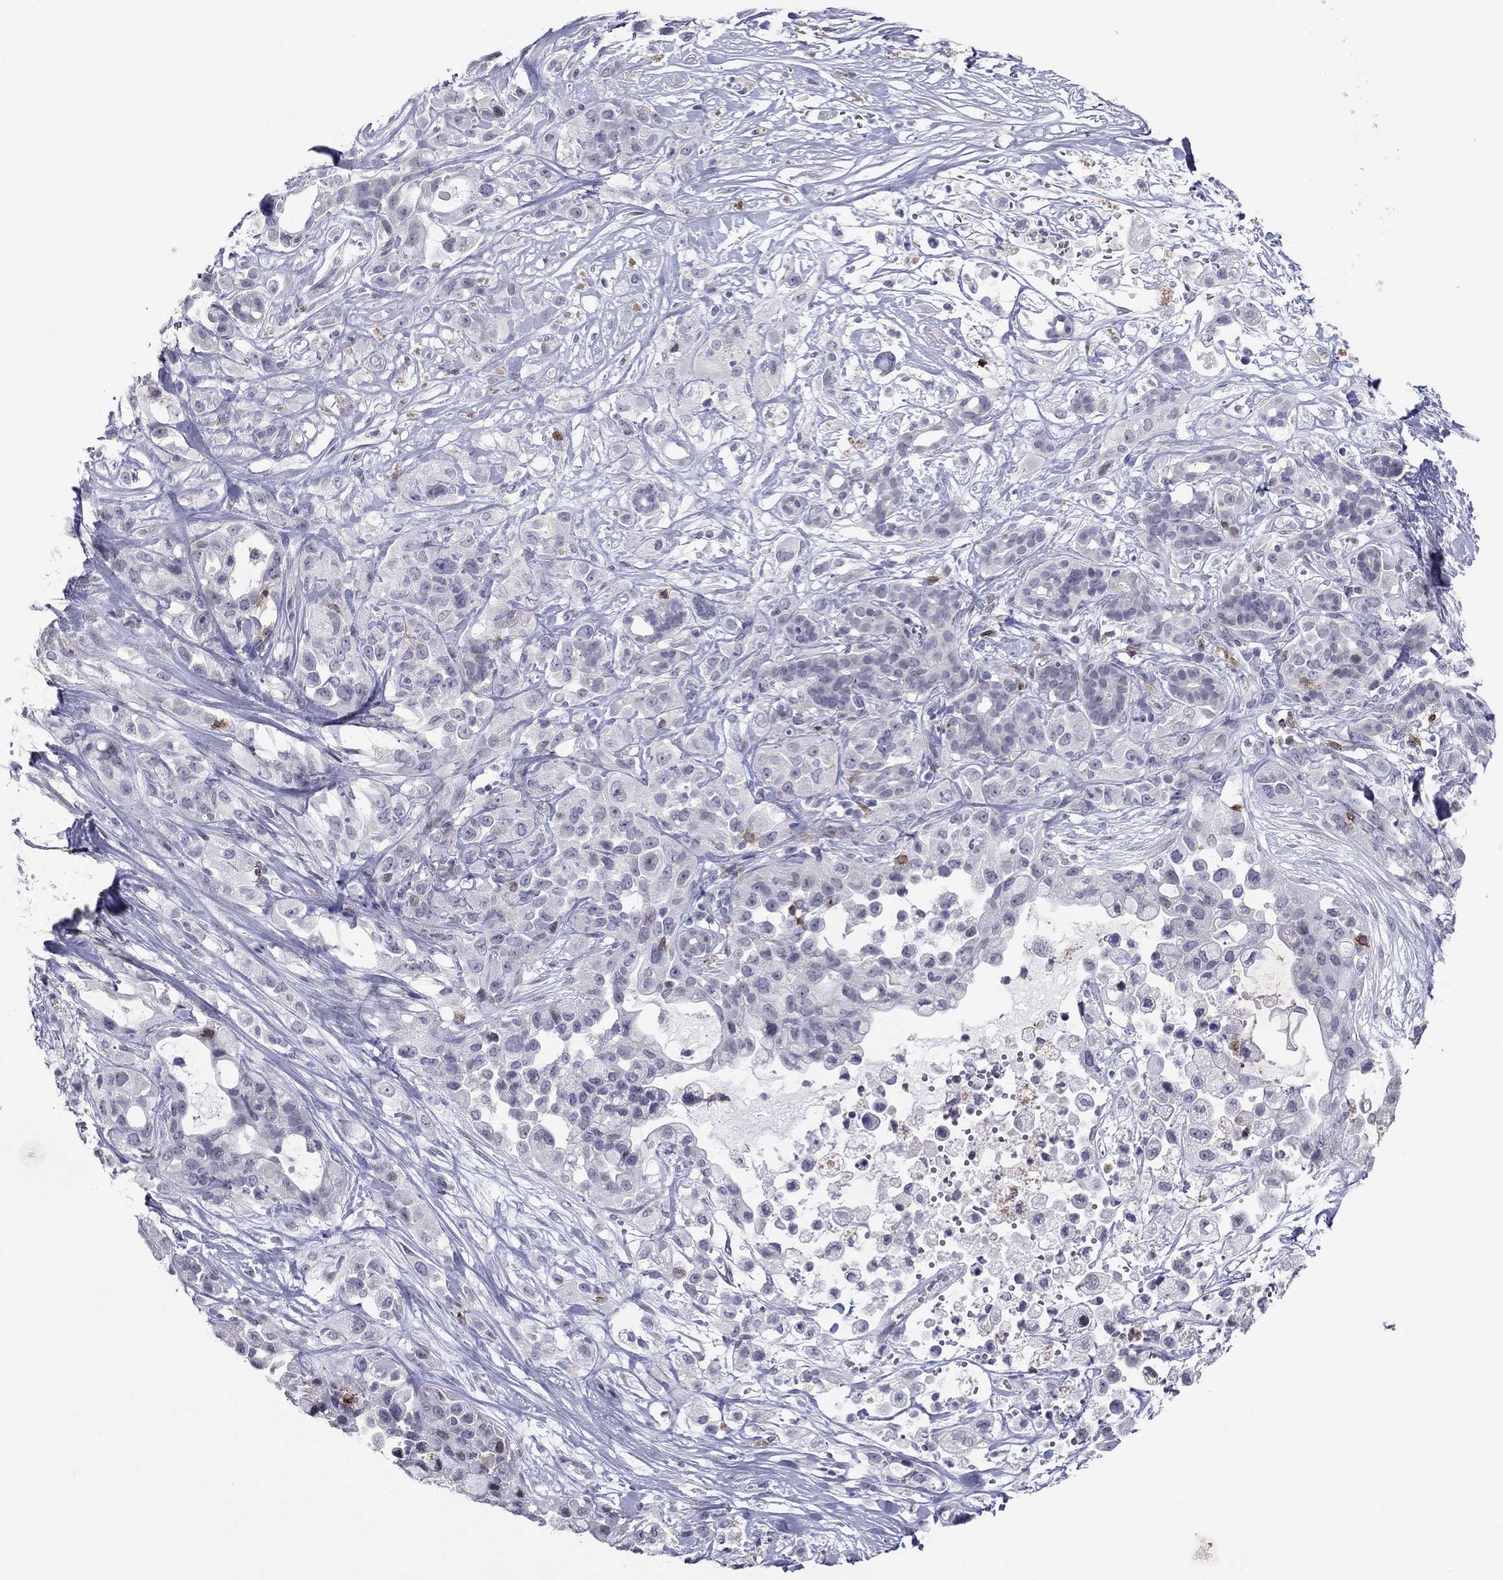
{"staining": {"intensity": "negative", "quantity": "none", "location": "none"}, "tissue": "pancreatic cancer", "cell_type": "Tumor cells", "image_type": "cancer", "snomed": [{"axis": "morphology", "description": "Adenocarcinoma, NOS"}, {"axis": "topography", "description": "Pancreas"}], "caption": "Immunohistochemistry histopathology image of neoplastic tissue: pancreatic cancer (adenocarcinoma) stained with DAB demonstrates no significant protein staining in tumor cells.", "gene": "ITGAE", "patient": {"sex": "male", "age": 44}}